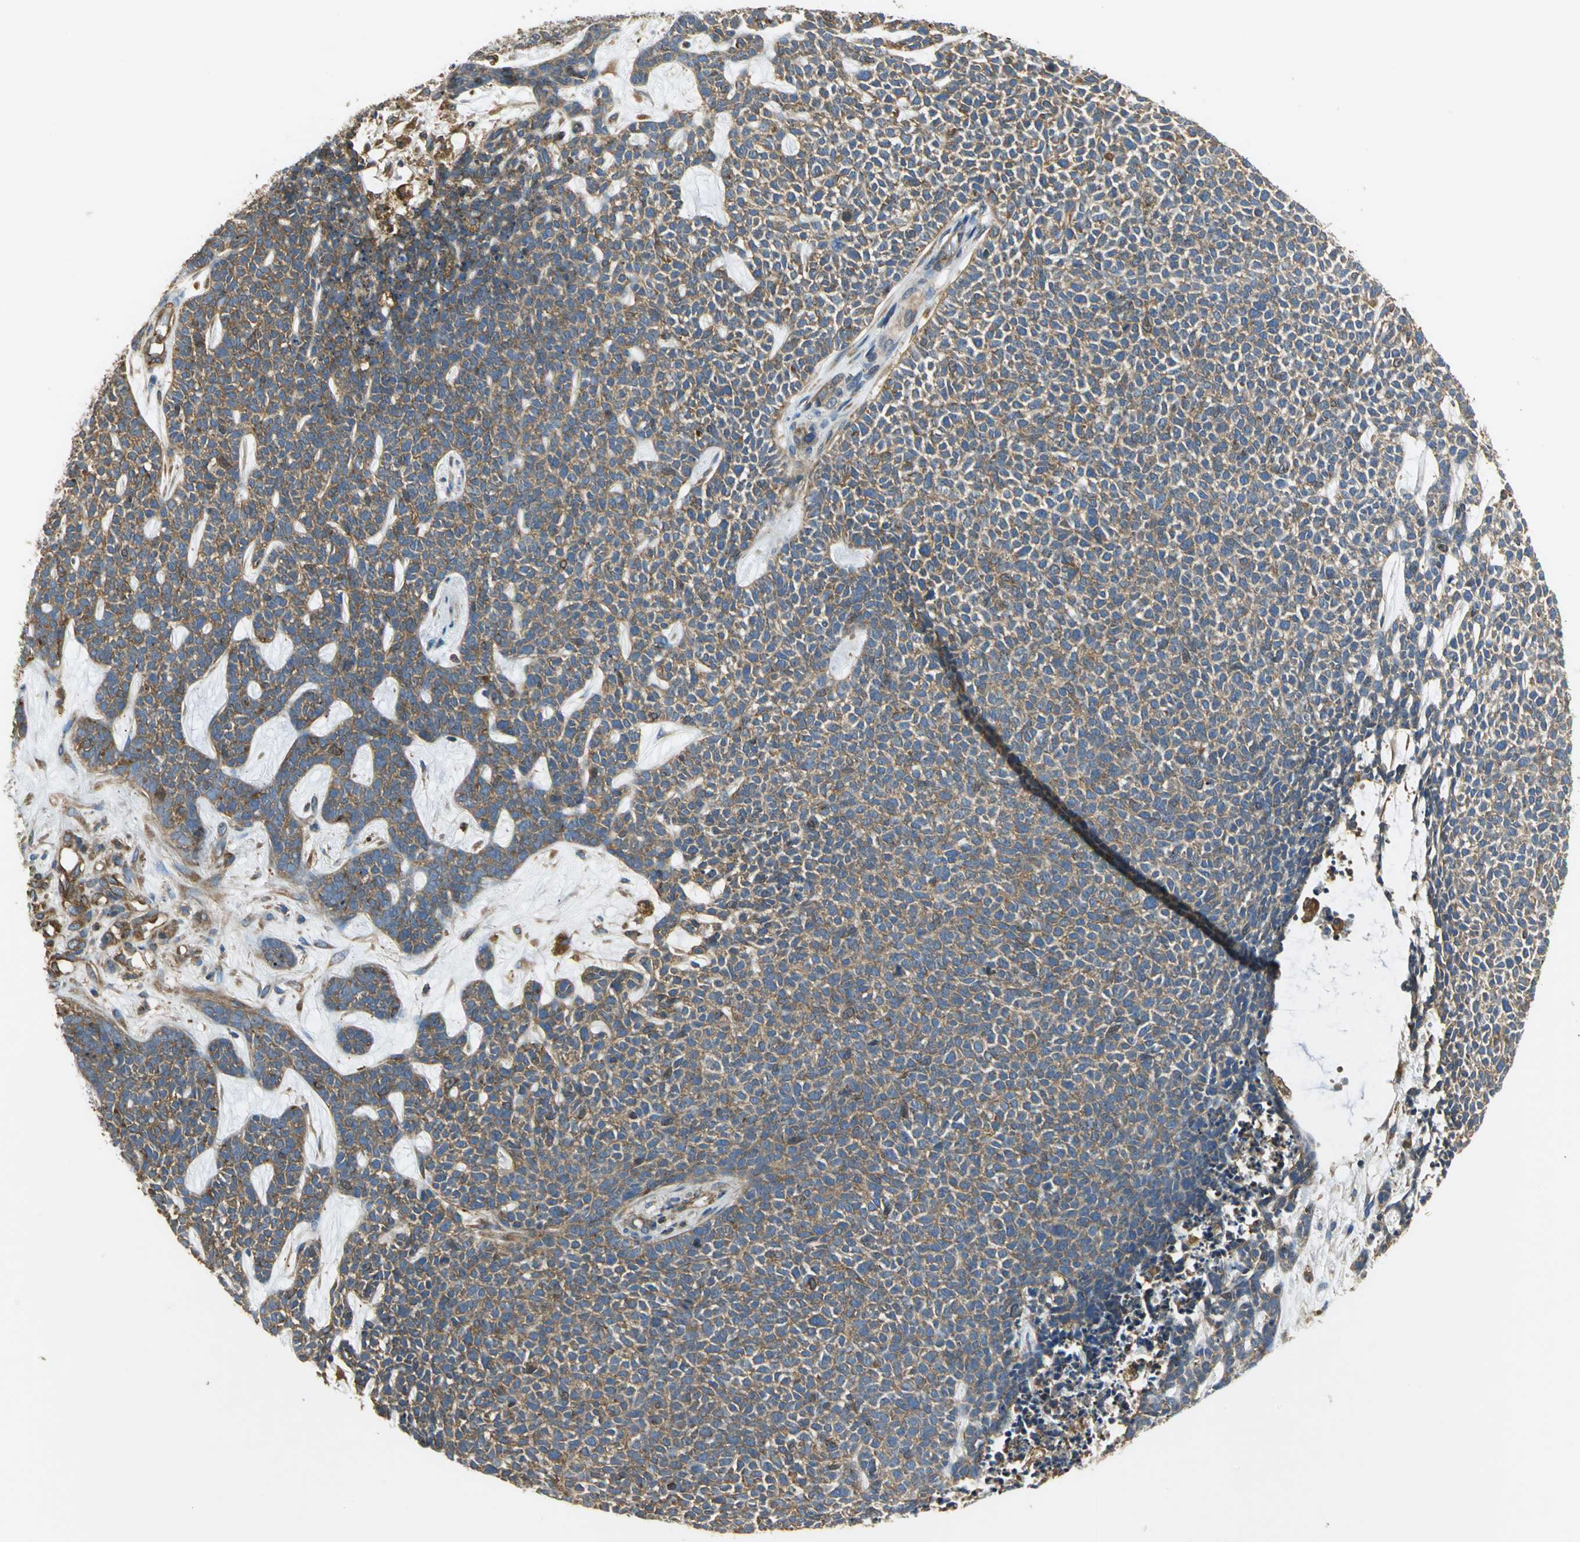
{"staining": {"intensity": "moderate", "quantity": ">75%", "location": "cytoplasmic/membranous"}, "tissue": "skin cancer", "cell_type": "Tumor cells", "image_type": "cancer", "snomed": [{"axis": "morphology", "description": "Basal cell carcinoma"}, {"axis": "topography", "description": "Skin"}], "caption": "Skin cancer tissue exhibits moderate cytoplasmic/membranous staining in about >75% of tumor cells, visualized by immunohistochemistry.", "gene": "TLN1", "patient": {"sex": "female", "age": 84}}